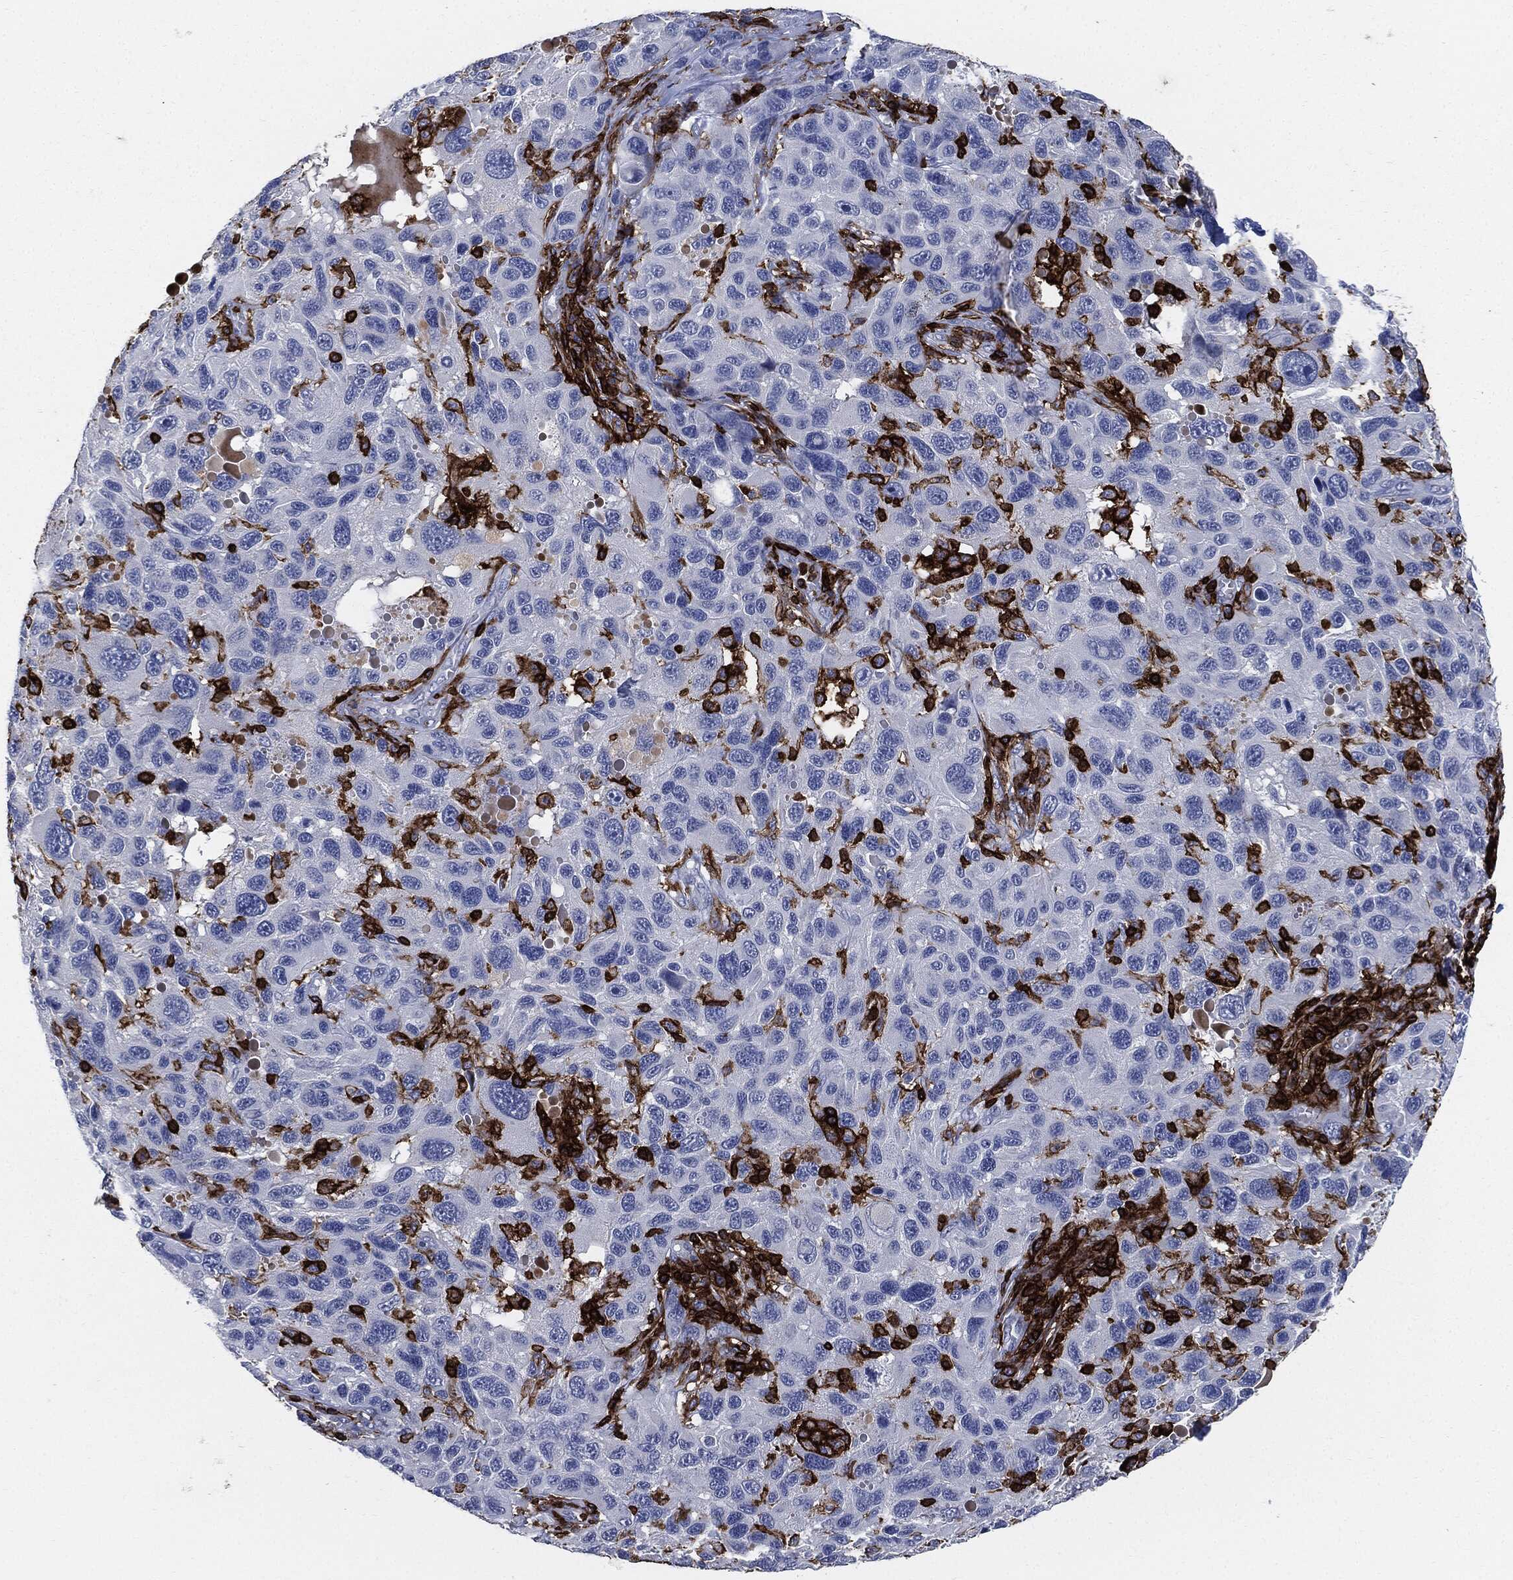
{"staining": {"intensity": "negative", "quantity": "none", "location": "none"}, "tissue": "melanoma", "cell_type": "Tumor cells", "image_type": "cancer", "snomed": [{"axis": "morphology", "description": "Malignant melanoma, NOS"}, {"axis": "topography", "description": "Skin"}], "caption": "The micrograph displays no staining of tumor cells in malignant melanoma.", "gene": "PTPRC", "patient": {"sex": "male", "age": 53}}